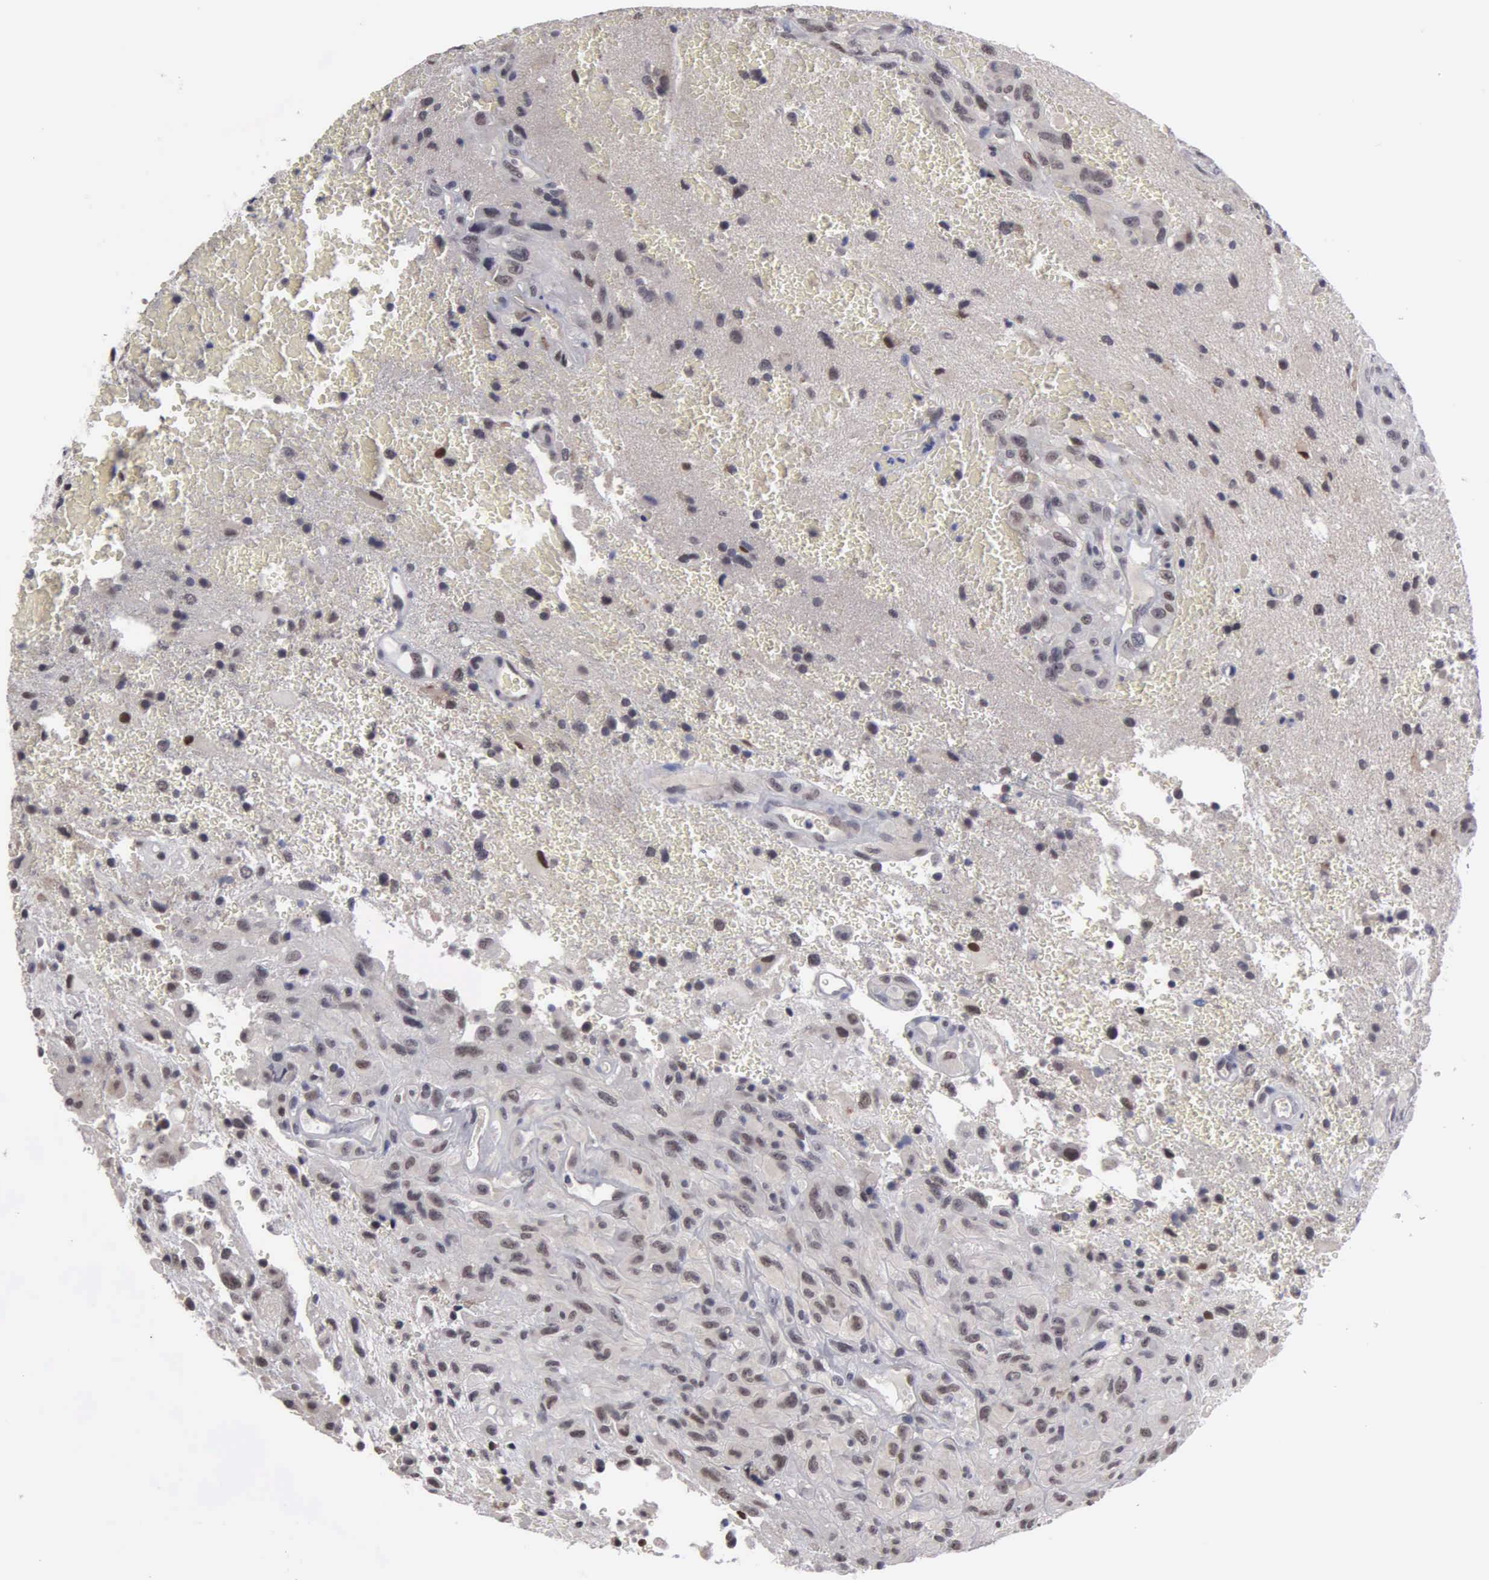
{"staining": {"intensity": "moderate", "quantity": "25%-75%", "location": "cytoplasmic/membranous,nuclear"}, "tissue": "glioma", "cell_type": "Tumor cells", "image_type": "cancer", "snomed": [{"axis": "morphology", "description": "Glioma, malignant, High grade"}, {"axis": "topography", "description": "Brain"}], "caption": "A brown stain labels moderate cytoplasmic/membranous and nuclear expression of a protein in human glioma tumor cells. The protein is stained brown, and the nuclei are stained in blue (DAB IHC with brightfield microscopy, high magnification).", "gene": "ZBTB33", "patient": {"sex": "male", "age": 48}}